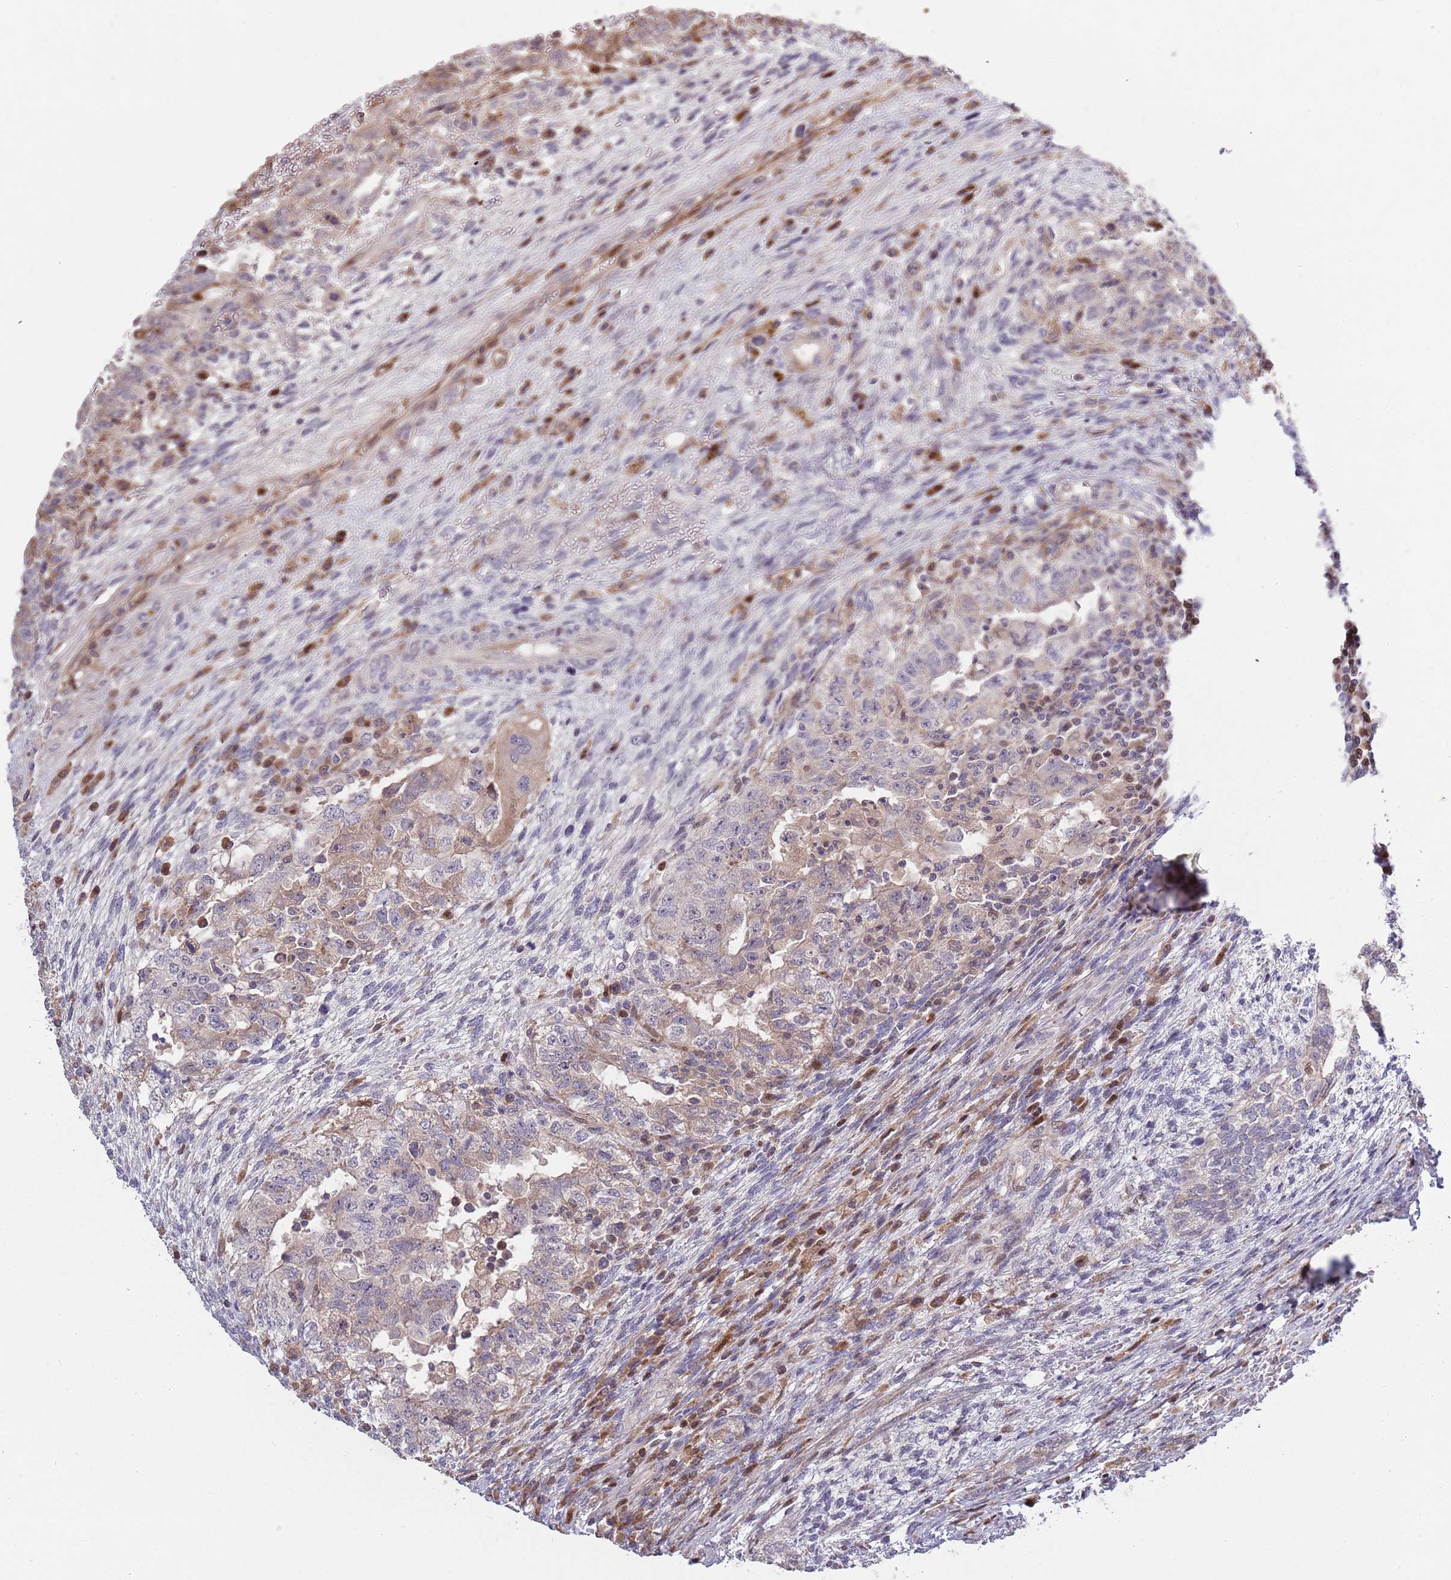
{"staining": {"intensity": "weak", "quantity": "25%-75%", "location": "cytoplasmic/membranous"}, "tissue": "testis cancer", "cell_type": "Tumor cells", "image_type": "cancer", "snomed": [{"axis": "morphology", "description": "Carcinoma, Embryonal, NOS"}, {"axis": "topography", "description": "Testis"}], "caption": "Immunohistochemical staining of human testis cancer (embryonal carcinoma) reveals low levels of weak cytoplasmic/membranous protein positivity in approximately 25%-75% of tumor cells. The staining was performed using DAB, with brown indicating positive protein expression. Nuclei are stained blue with hematoxylin.", "gene": "SYNDIG1L", "patient": {"sex": "male", "age": 26}}